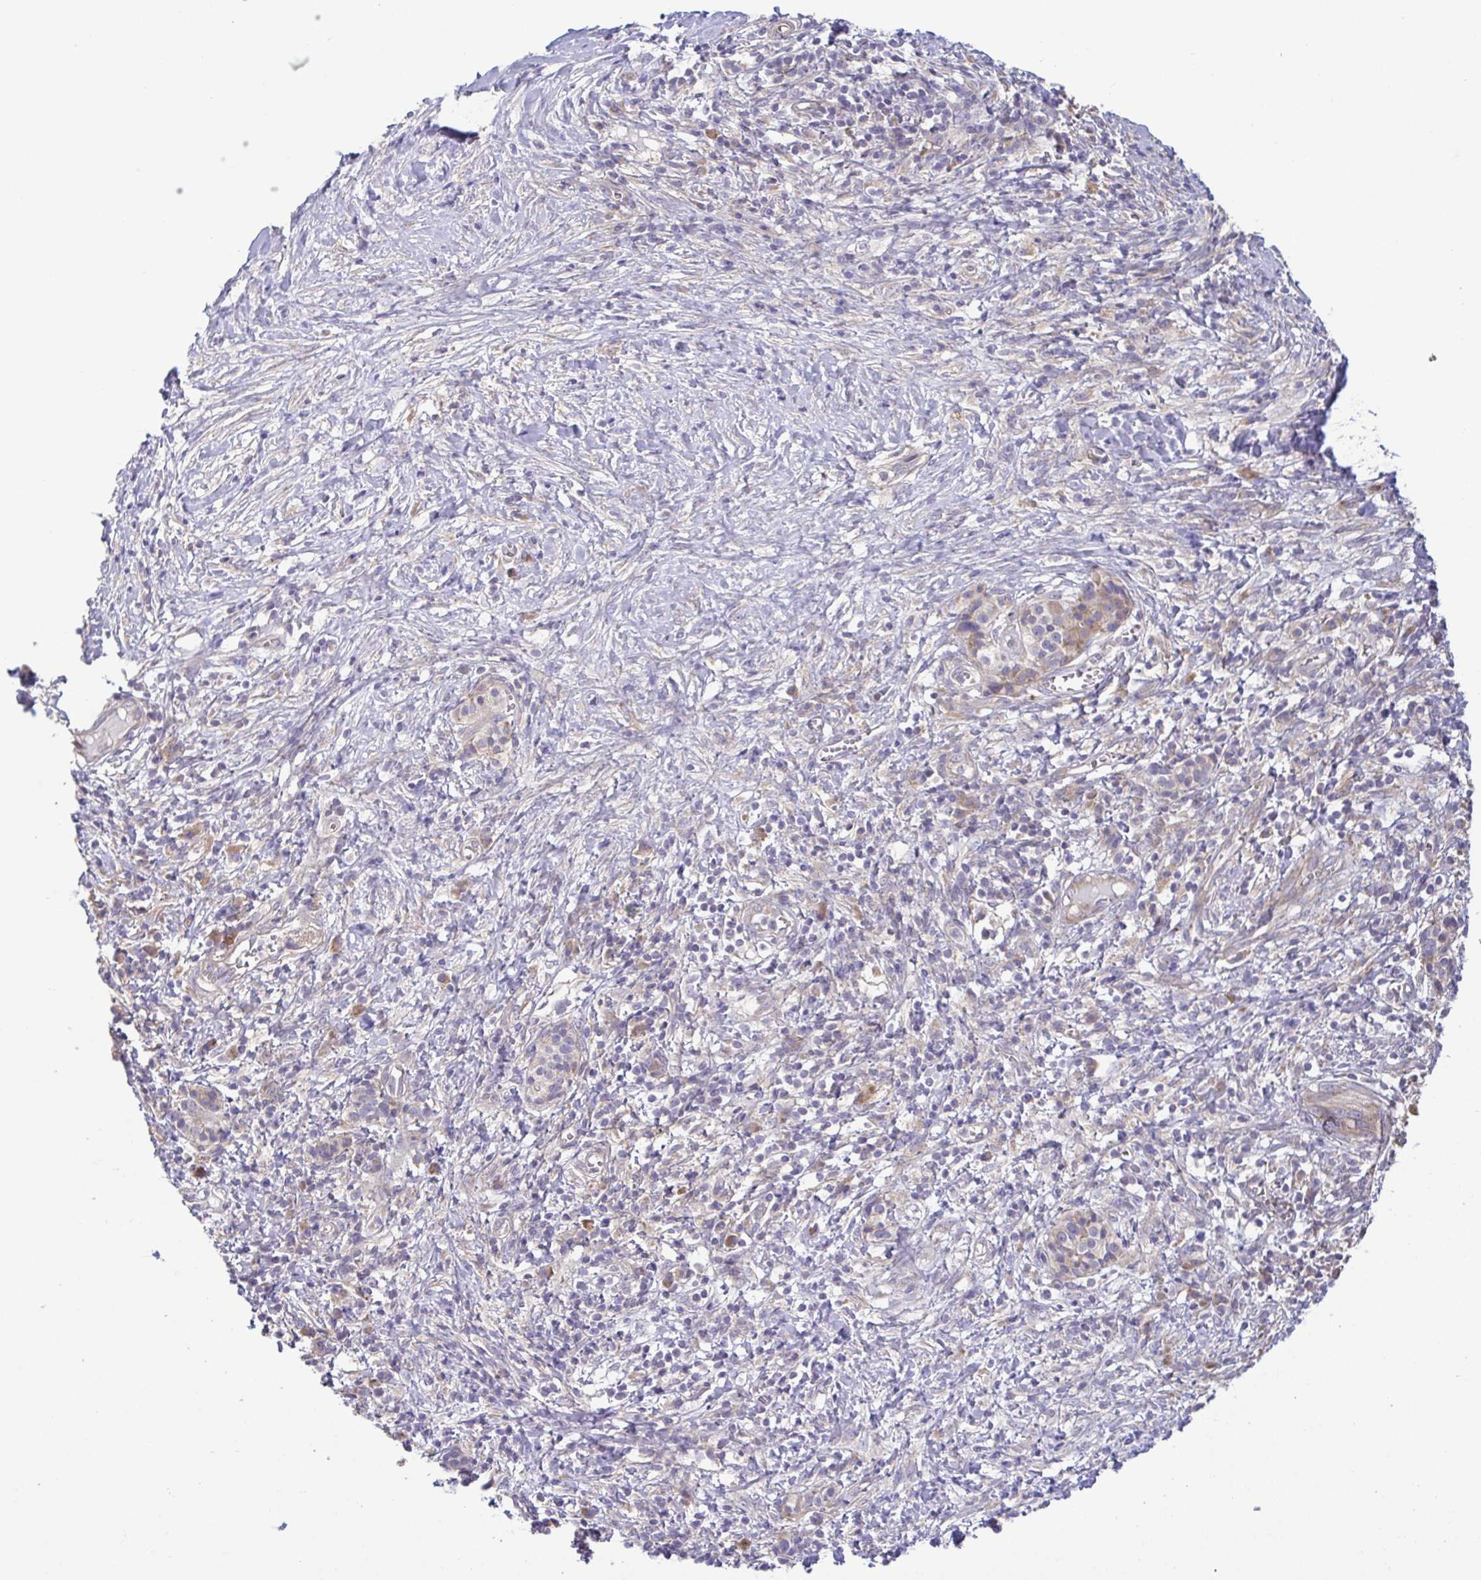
{"staining": {"intensity": "negative", "quantity": "none", "location": "none"}, "tissue": "pancreatic cancer", "cell_type": "Tumor cells", "image_type": "cancer", "snomed": [{"axis": "morphology", "description": "Adenocarcinoma, NOS"}, {"axis": "topography", "description": "Pancreas"}], "caption": "Pancreatic cancer was stained to show a protein in brown. There is no significant staining in tumor cells.", "gene": "LMF2", "patient": {"sex": "male", "age": 61}}